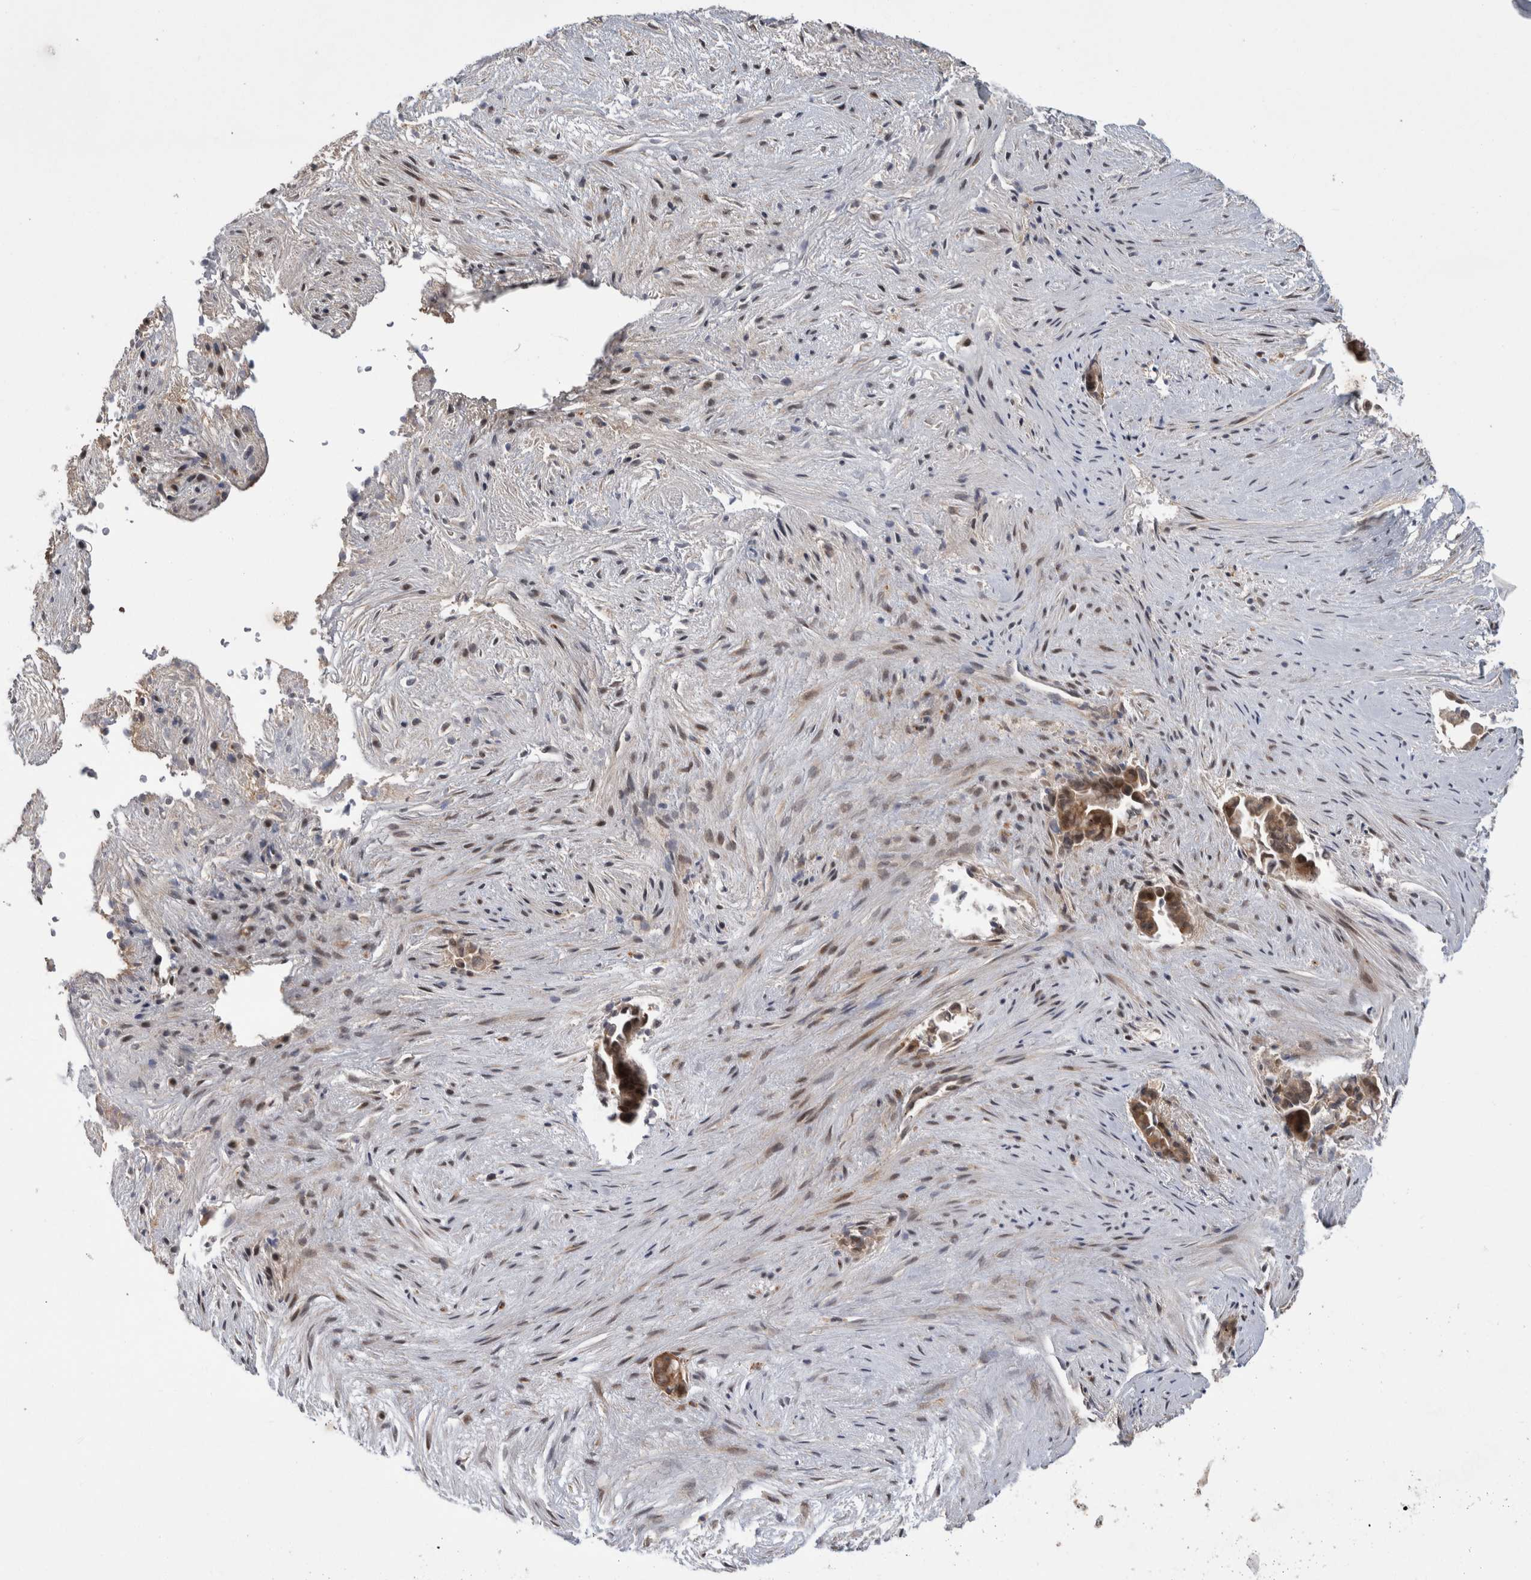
{"staining": {"intensity": "moderate", "quantity": ">75%", "location": "cytoplasmic/membranous,nuclear"}, "tissue": "liver cancer", "cell_type": "Tumor cells", "image_type": "cancer", "snomed": [{"axis": "morphology", "description": "Cholangiocarcinoma"}, {"axis": "topography", "description": "Liver"}], "caption": "Protein expression analysis of human liver cancer (cholangiocarcinoma) reveals moderate cytoplasmic/membranous and nuclear staining in approximately >75% of tumor cells. (DAB IHC, brown staining for protein, blue staining for nuclei).", "gene": "MTBP", "patient": {"sex": "female", "age": 55}}